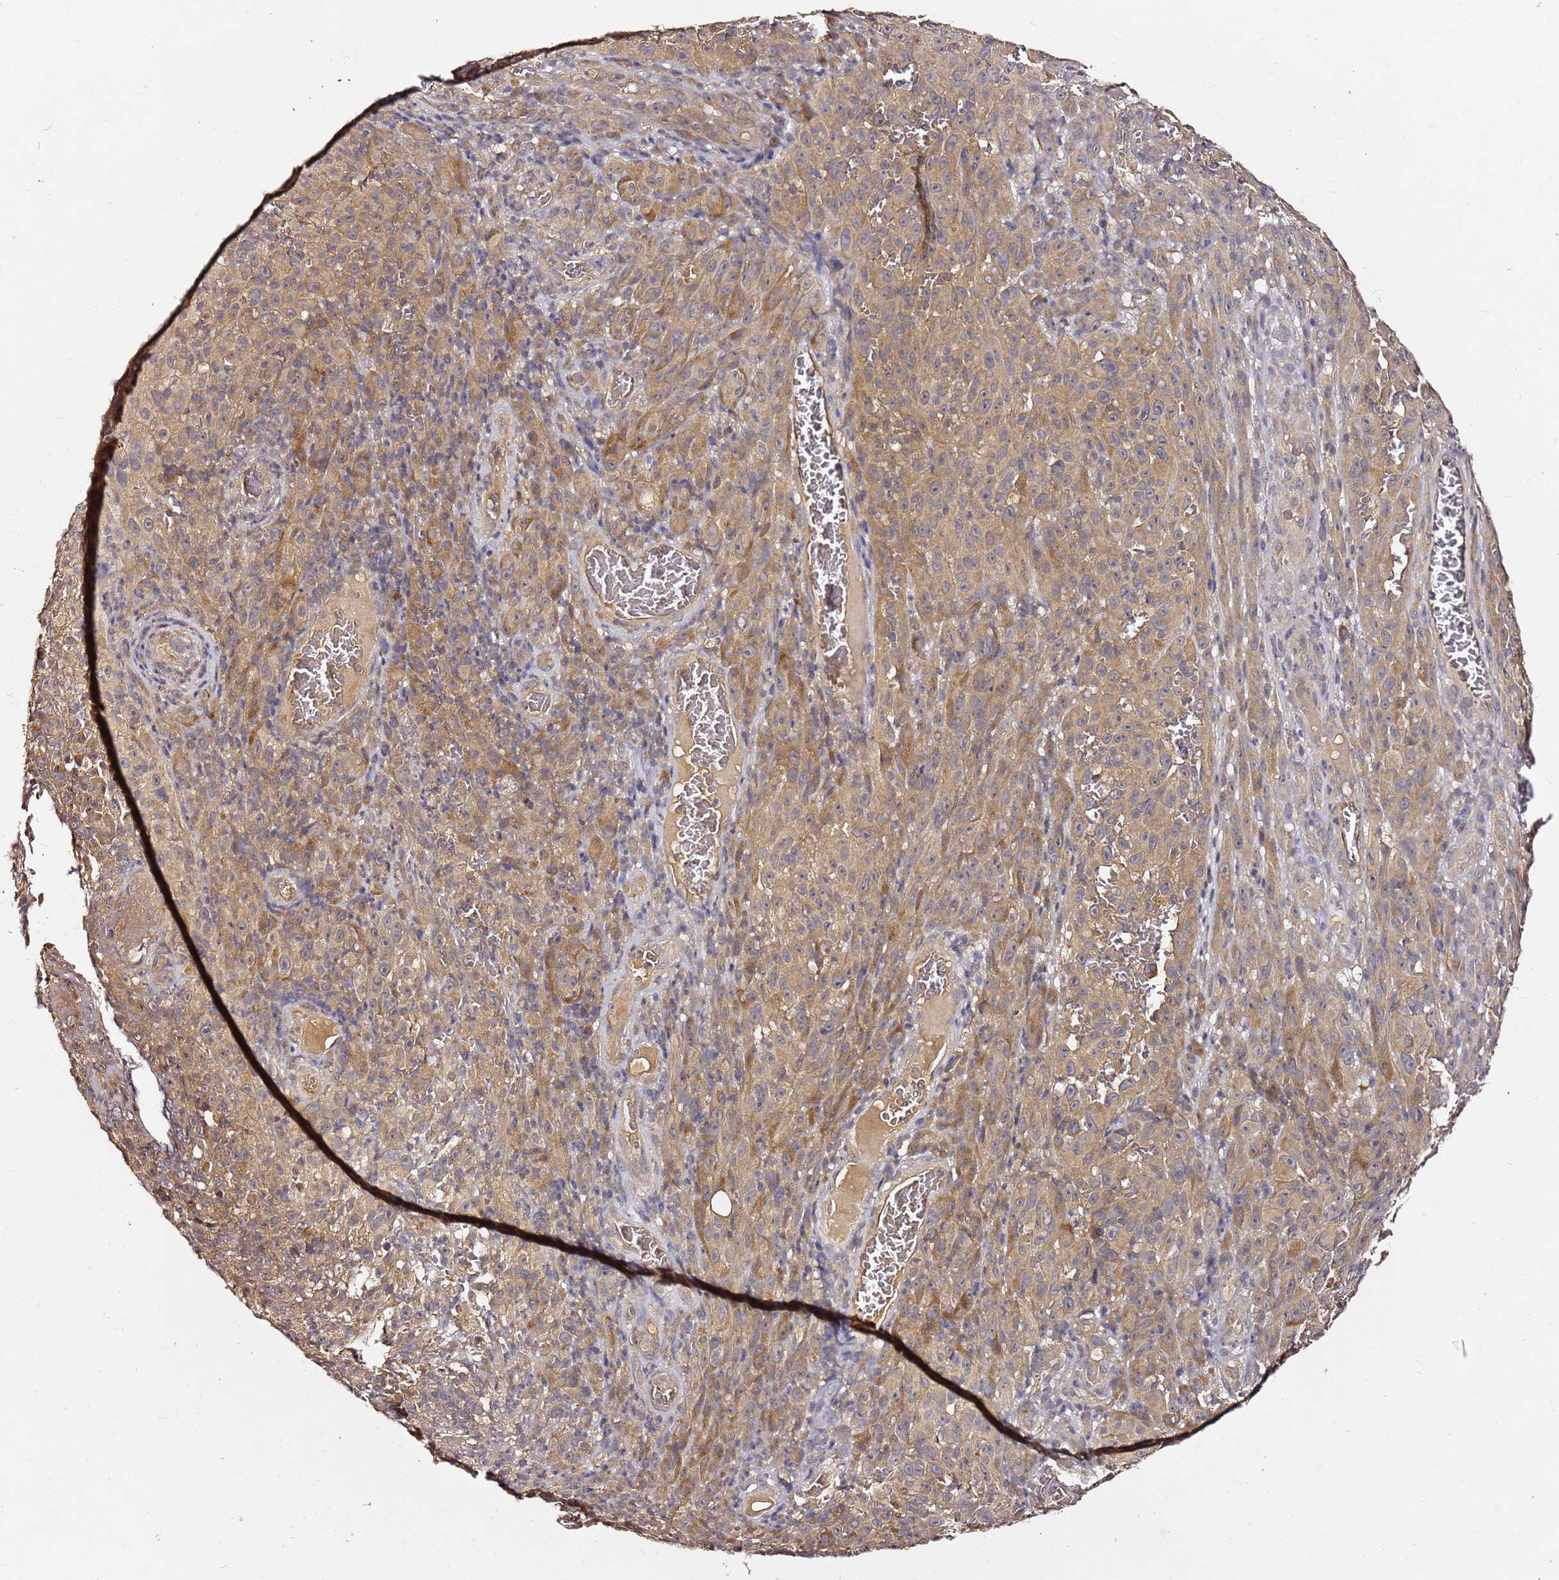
{"staining": {"intensity": "moderate", "quantity": "<25%", "location": "cytoplasmic/membranous"}, "tissue": "melanoma", "cell_type": "Tumor cells", "image_type": "cancer", "snomed": [{"axis": "morphology", "description": "Malignant melanoma, NOS"}, {"axis": "topography", "description": "Skin"}], "caption": "Malignant melanoma stained for a protein demonstrates moderate cytoplasmic/membranous positivity in tumor cells.", "gene": "C6orf136", "patient": {"sex": "female", "age": 82}}